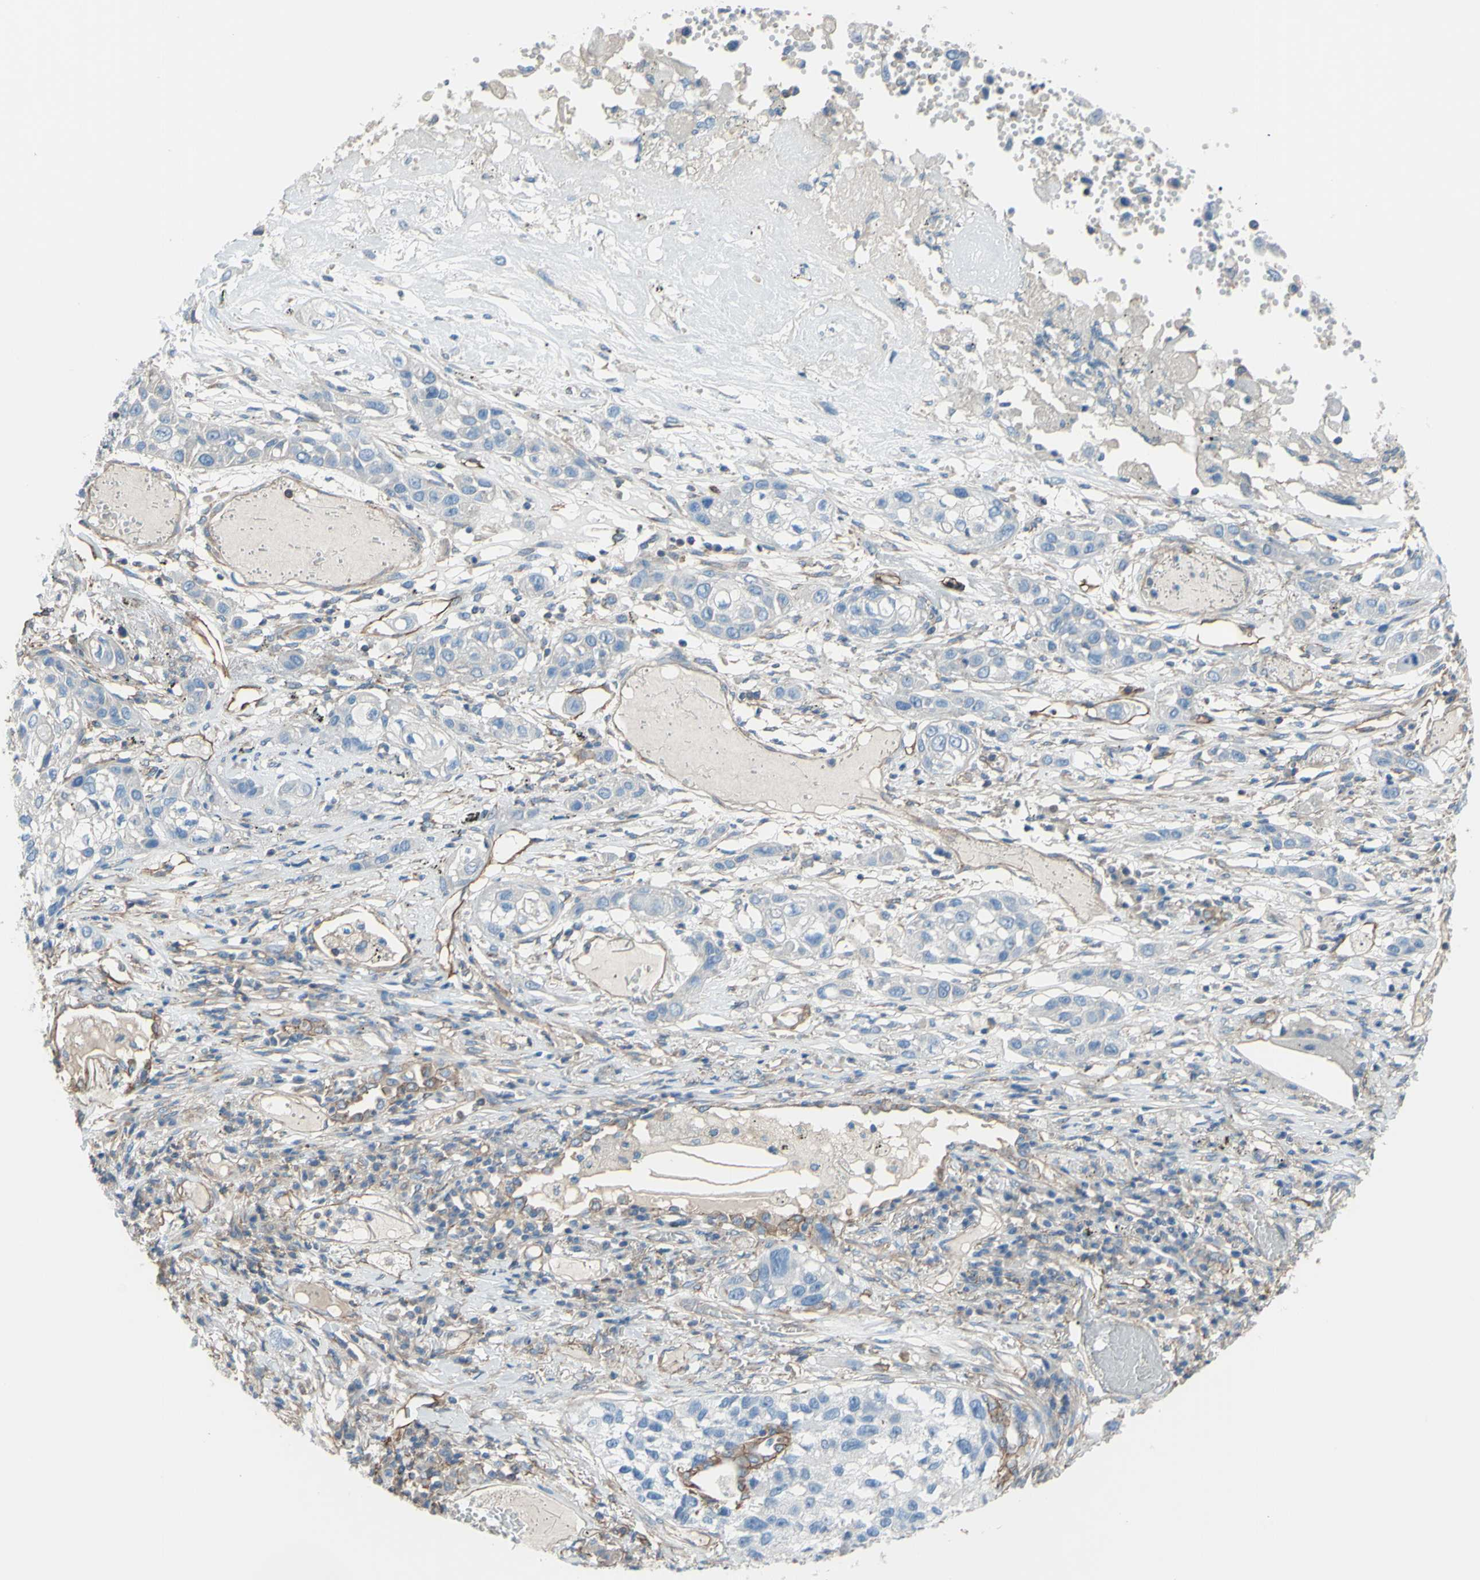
{"staining": {"intensity": "negative", "quantity": "none", "location": "none"}, "tissue": "lung cancer", "cell_type": "Tumor cells", "image_type": "cancer", "snomed": [{"axis": "morphology", "description": "Squamous cell carcinoma, NOS"}, {"axis": "topography", "description": "Lung"}], "caption": "Immunohistochemistry of human squamous cell carcinoma (lung) shows no staining in tumor cells.", "gene": "ADD1", "patient": {"sex": "male", "age": 71}}